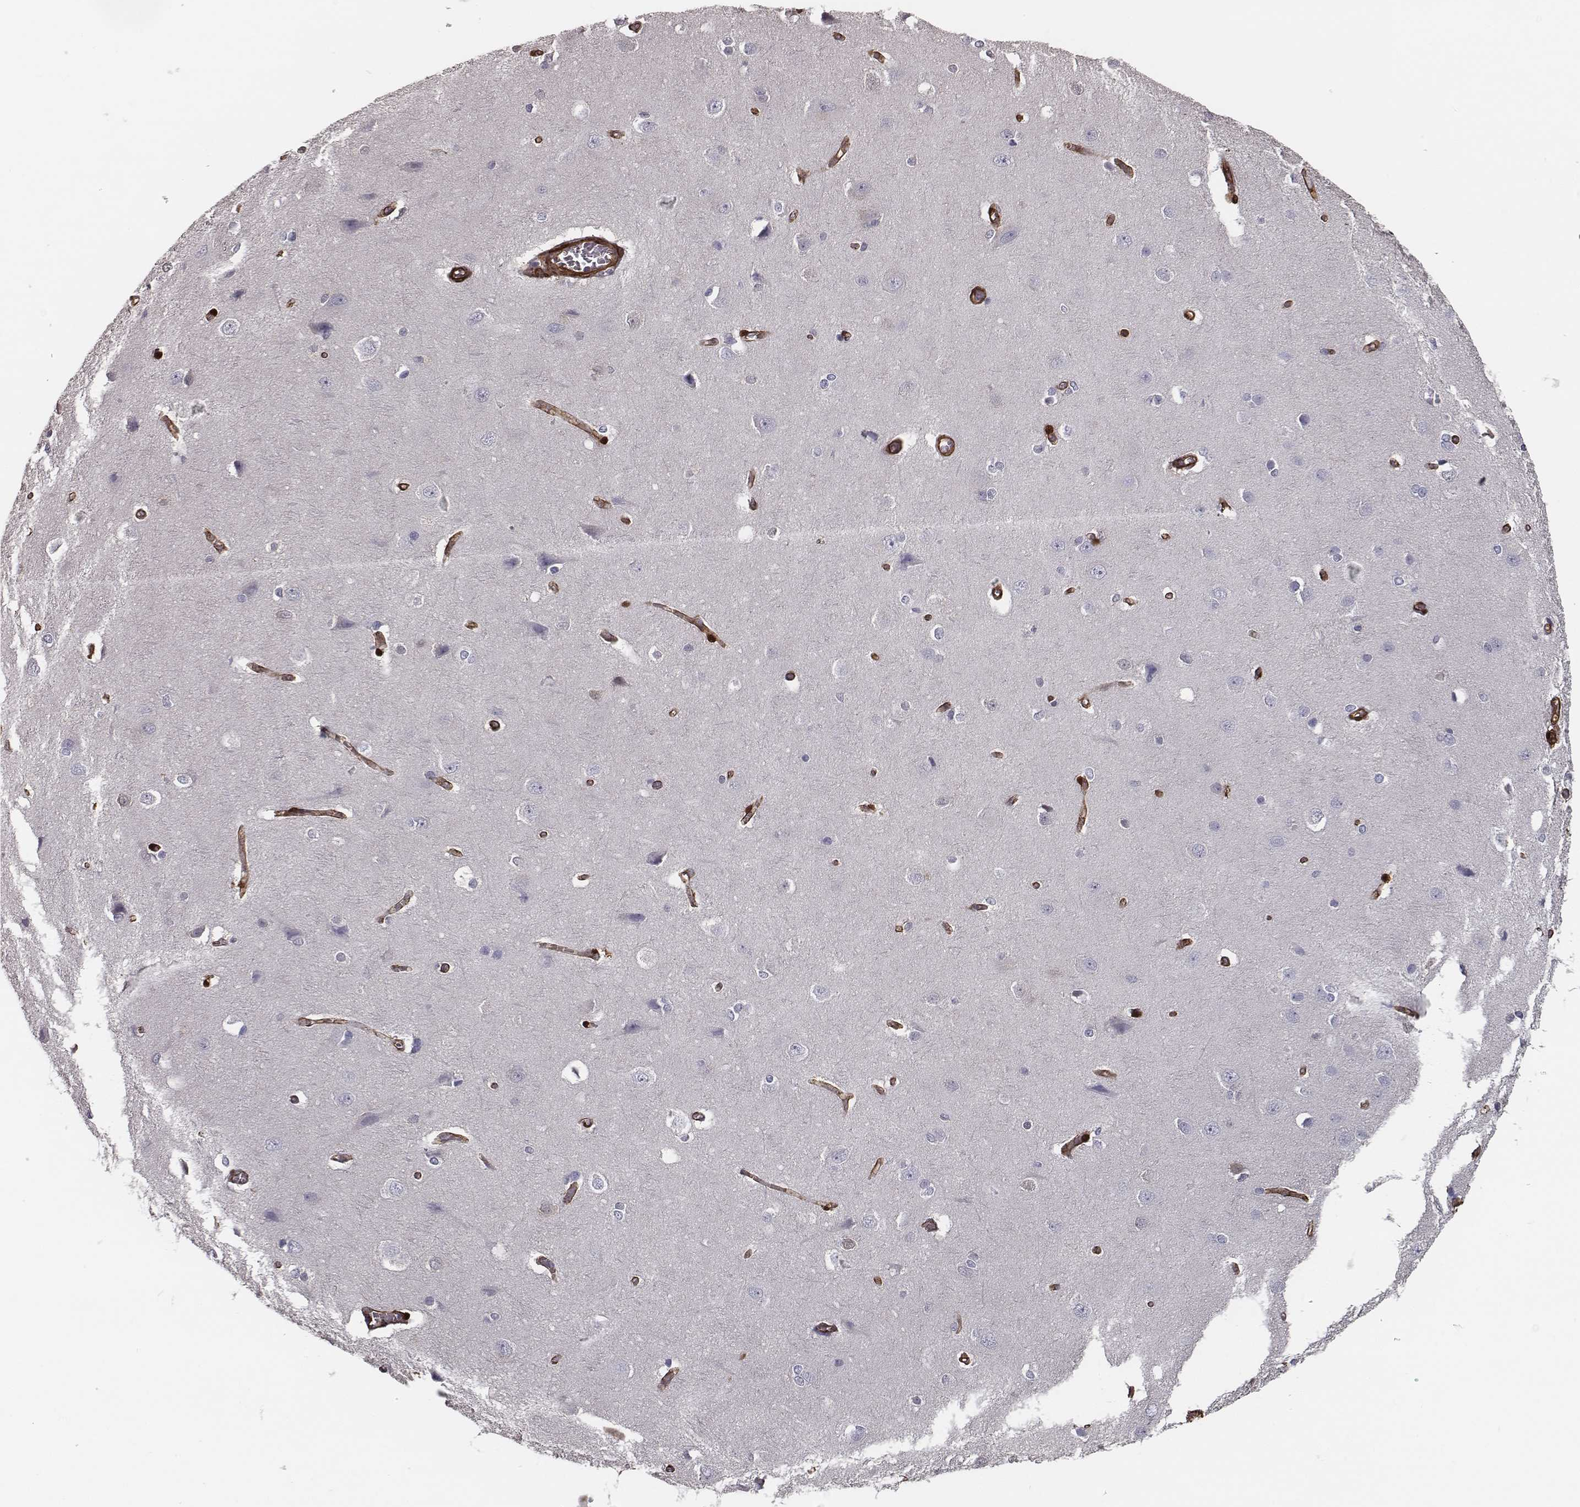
{"staining": {"intensity": "moderate", "quantity": ">75%", "location": "cytoplasmic/membranous"}, "tissue": "cerebral cortex", "cell_type": "Endothelial cells", "image_type": "normal", "snomed": [{"axis": "morphology", "description": "Normal tissue, NOS"}, {"axis": "topography", "description": "Cerebral cortex"}], "caption": "The histopathology image shows immunohistochemical staining of unremarkable cerebral cortex. There is moderate cytoplasmic/membranous expression is appreciated in about >75% of endothelial cells.", "gene": "ISYNA1", "patient": {"sex": "male", "age": 37}}